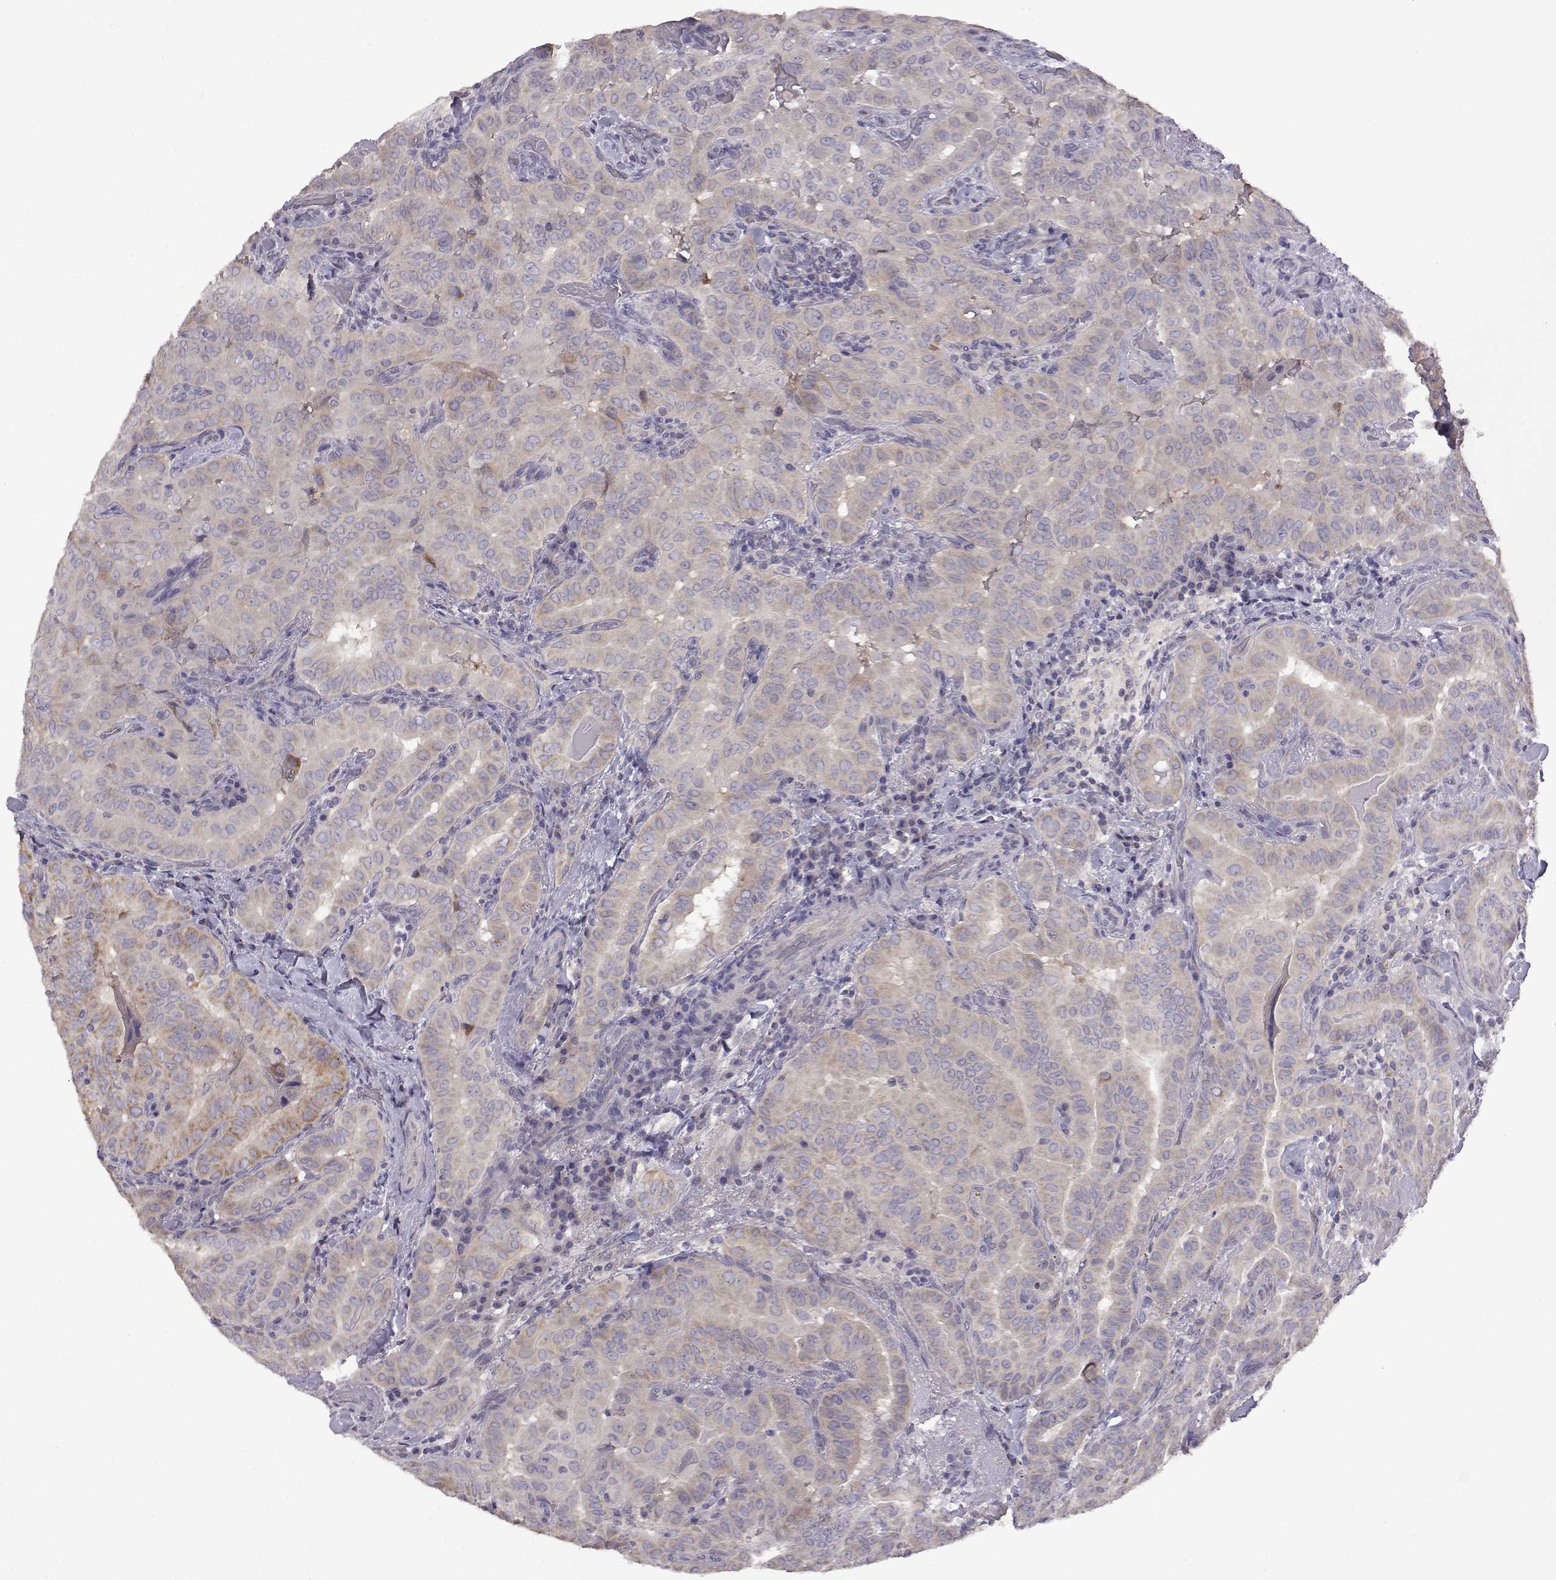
{"staining": {"intensity": "moderate", "quantity": "<25%", "location": "cytoplasmic/membranous"}, "tissue": "thyroid cancer", "cell_type": "Tumor cells", "image_type": "cancer", "snomed": [{"axis": "morphology", "description": "Papillary adenocarcinoma, NOS"}, {"axis": "morphology", "description": "Papillary adenoma metastatic"}, {"axis": "topography", "description": "Thyroid gland"}], "caption": "Protein positivity by IHC shows moderate cytoplasmic/membranous expression in approximately <25% of tumor cells in thyroid cancer. The staining was performed using DAB, with brown indicating positive protein expression. Nuclei are stained blue with hematoxylin.", "gene": "VGF", "patient": {"sex": "female", "age": 50}}